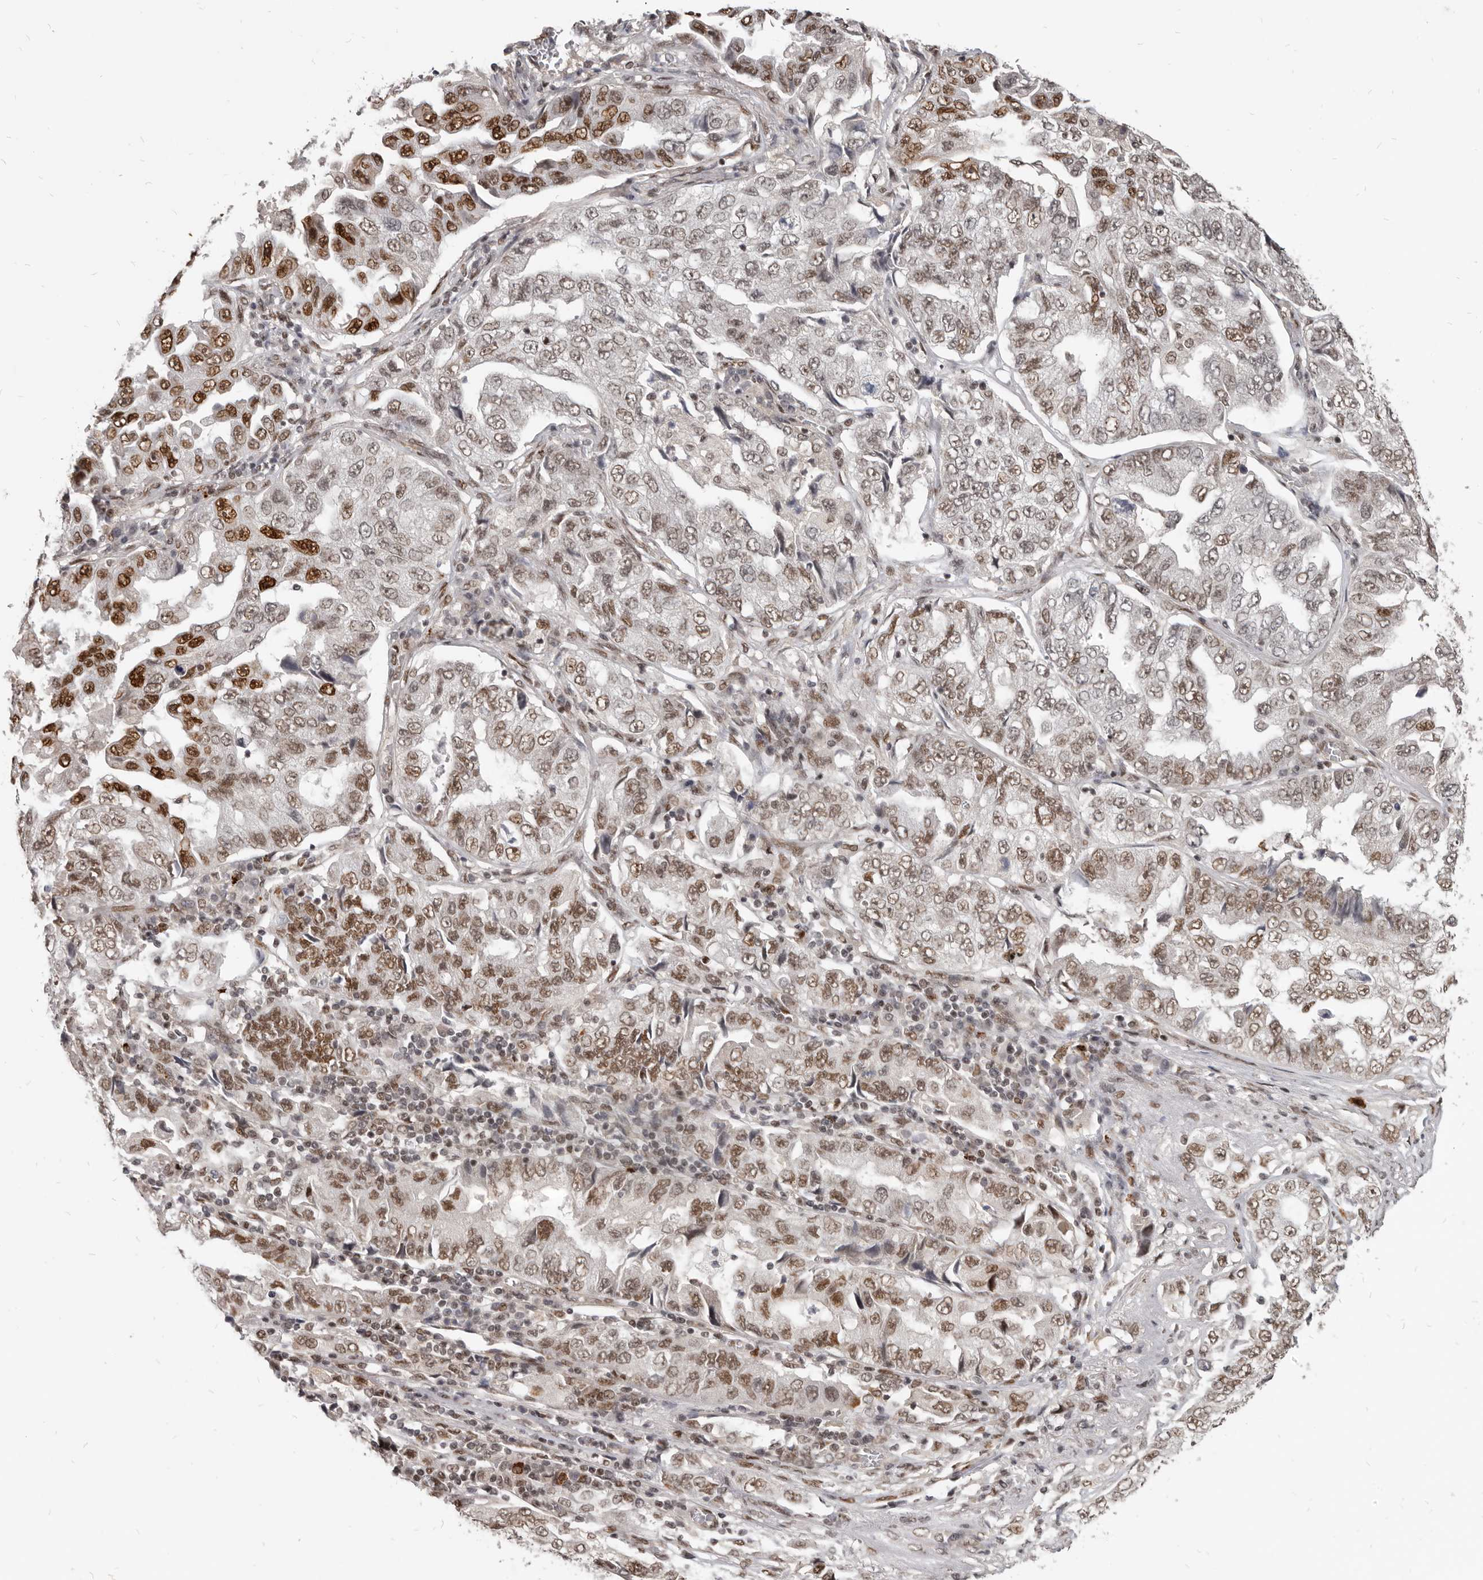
{"staining": {"intensity": "moderate", "quantity": ">75%", "location": "nuclear"}, "tissue": "lung cancer", "cell_type": "Tumor cells", "image_type": "cancer", "snomed": [{"axis": "morphology", "description": "Adenocarcinoma, NOS"}, {"axis": "topography", "description": "Lung"}], "caption": "Lung adenocarcinoma stained for a protein exhibits moderate nuclear positivity in tumor cells. Immunohistochemistry stains the protein of interest in brown and the nuclei are stained blue.", "gene": "ATF5", "patient": {"sex": "female", "age": 51}}